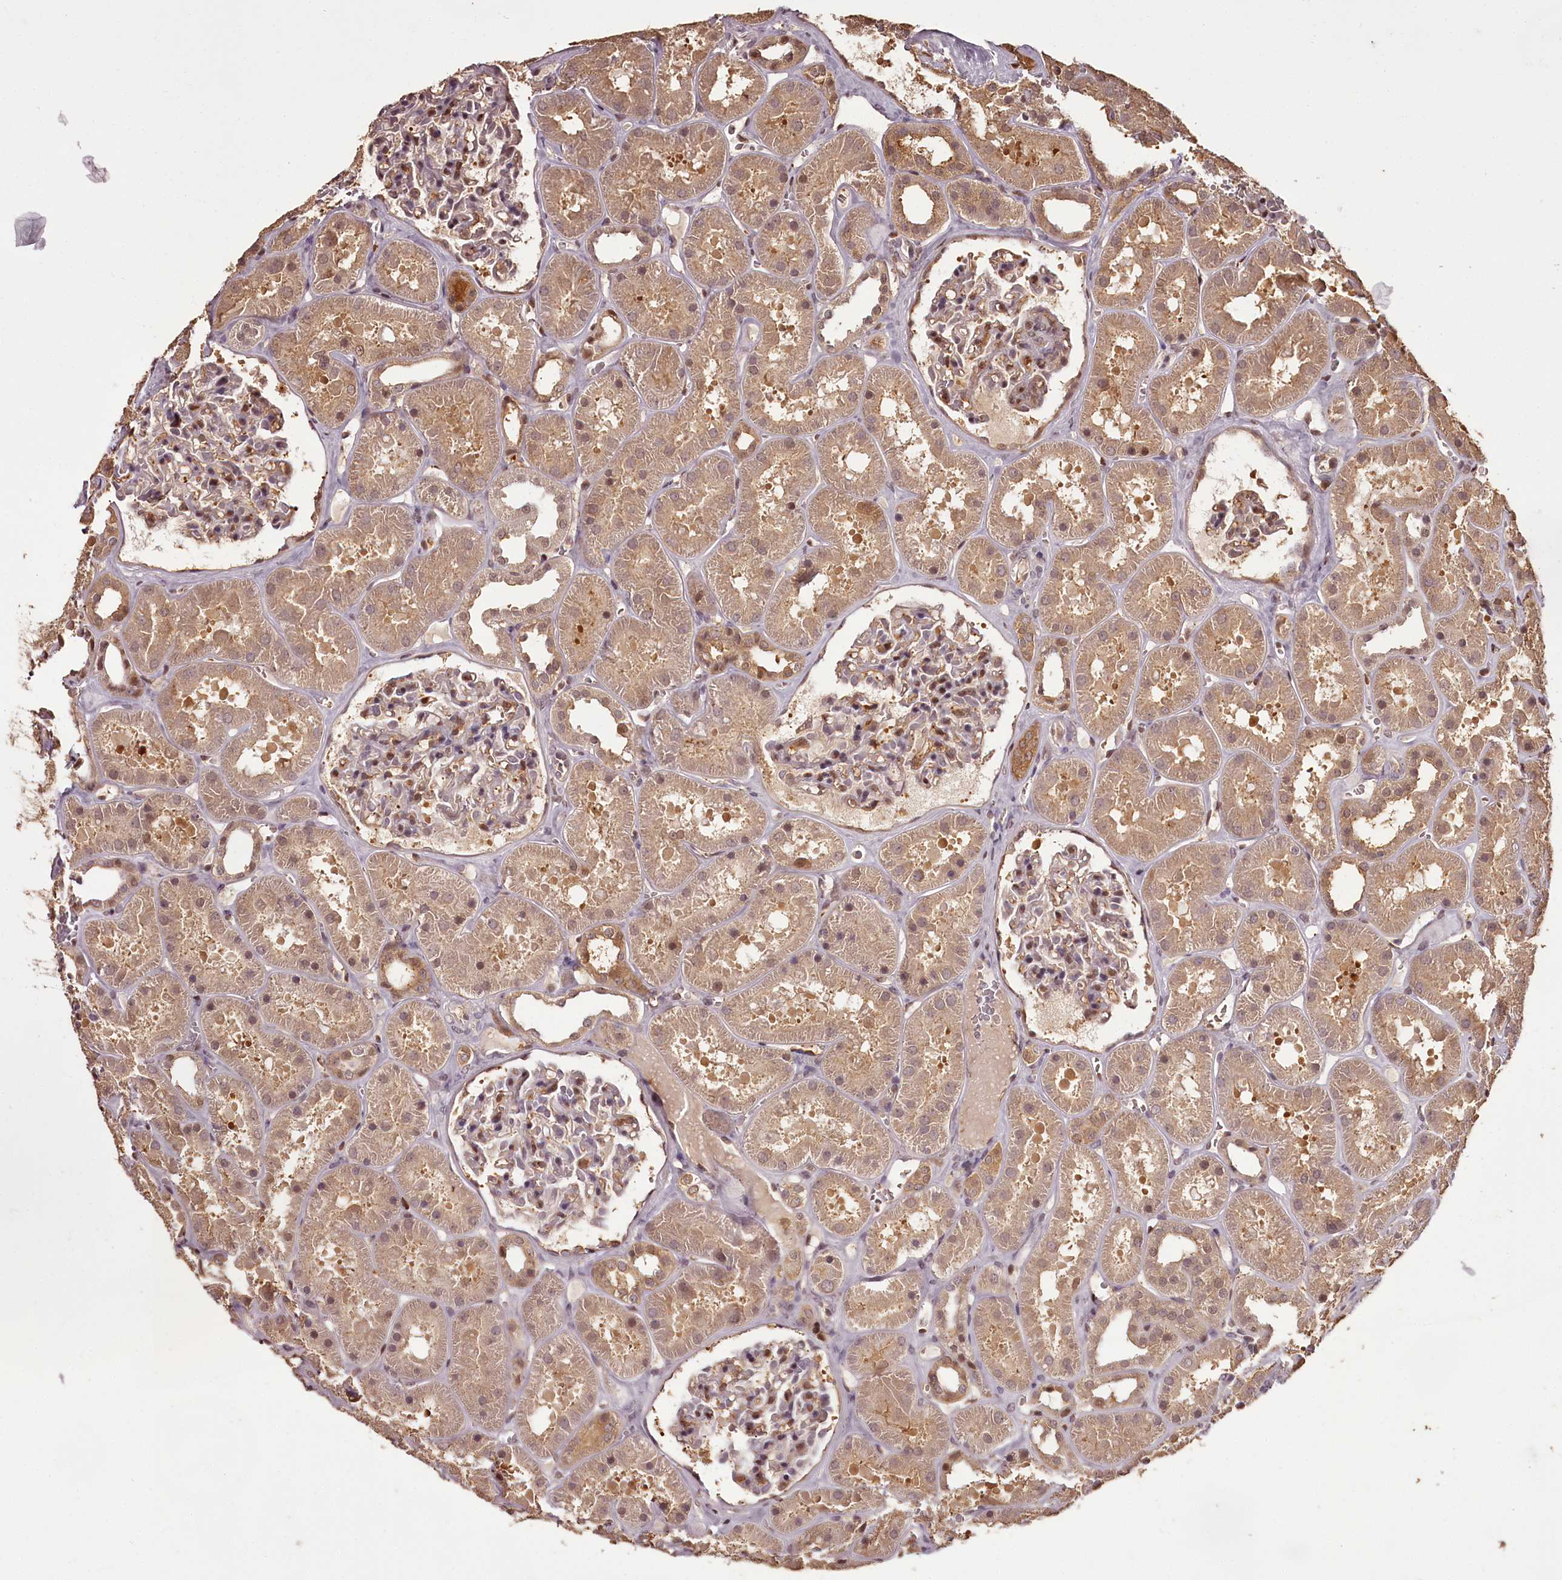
{"staining": {"intensity": "moderate", "quantity": "25%-75%", "location": "nuclear"}, "tissue": "kidney", "cell_type": "Cells in glomeruli", "image_type": "normal", "snomed": [{"axis": "morphology", "description": "Normal tissue, NOS"}, {"axis": "topography", "description": "Kidney"}], "caption": "A brown stain highlights moderate nuclear expression of a protein in cells in glomeruli of unremarkable kidney. Nuclei are stained in blue.", "gene": "NPRL2", "patient": {"sex": "female", "age": 41}}